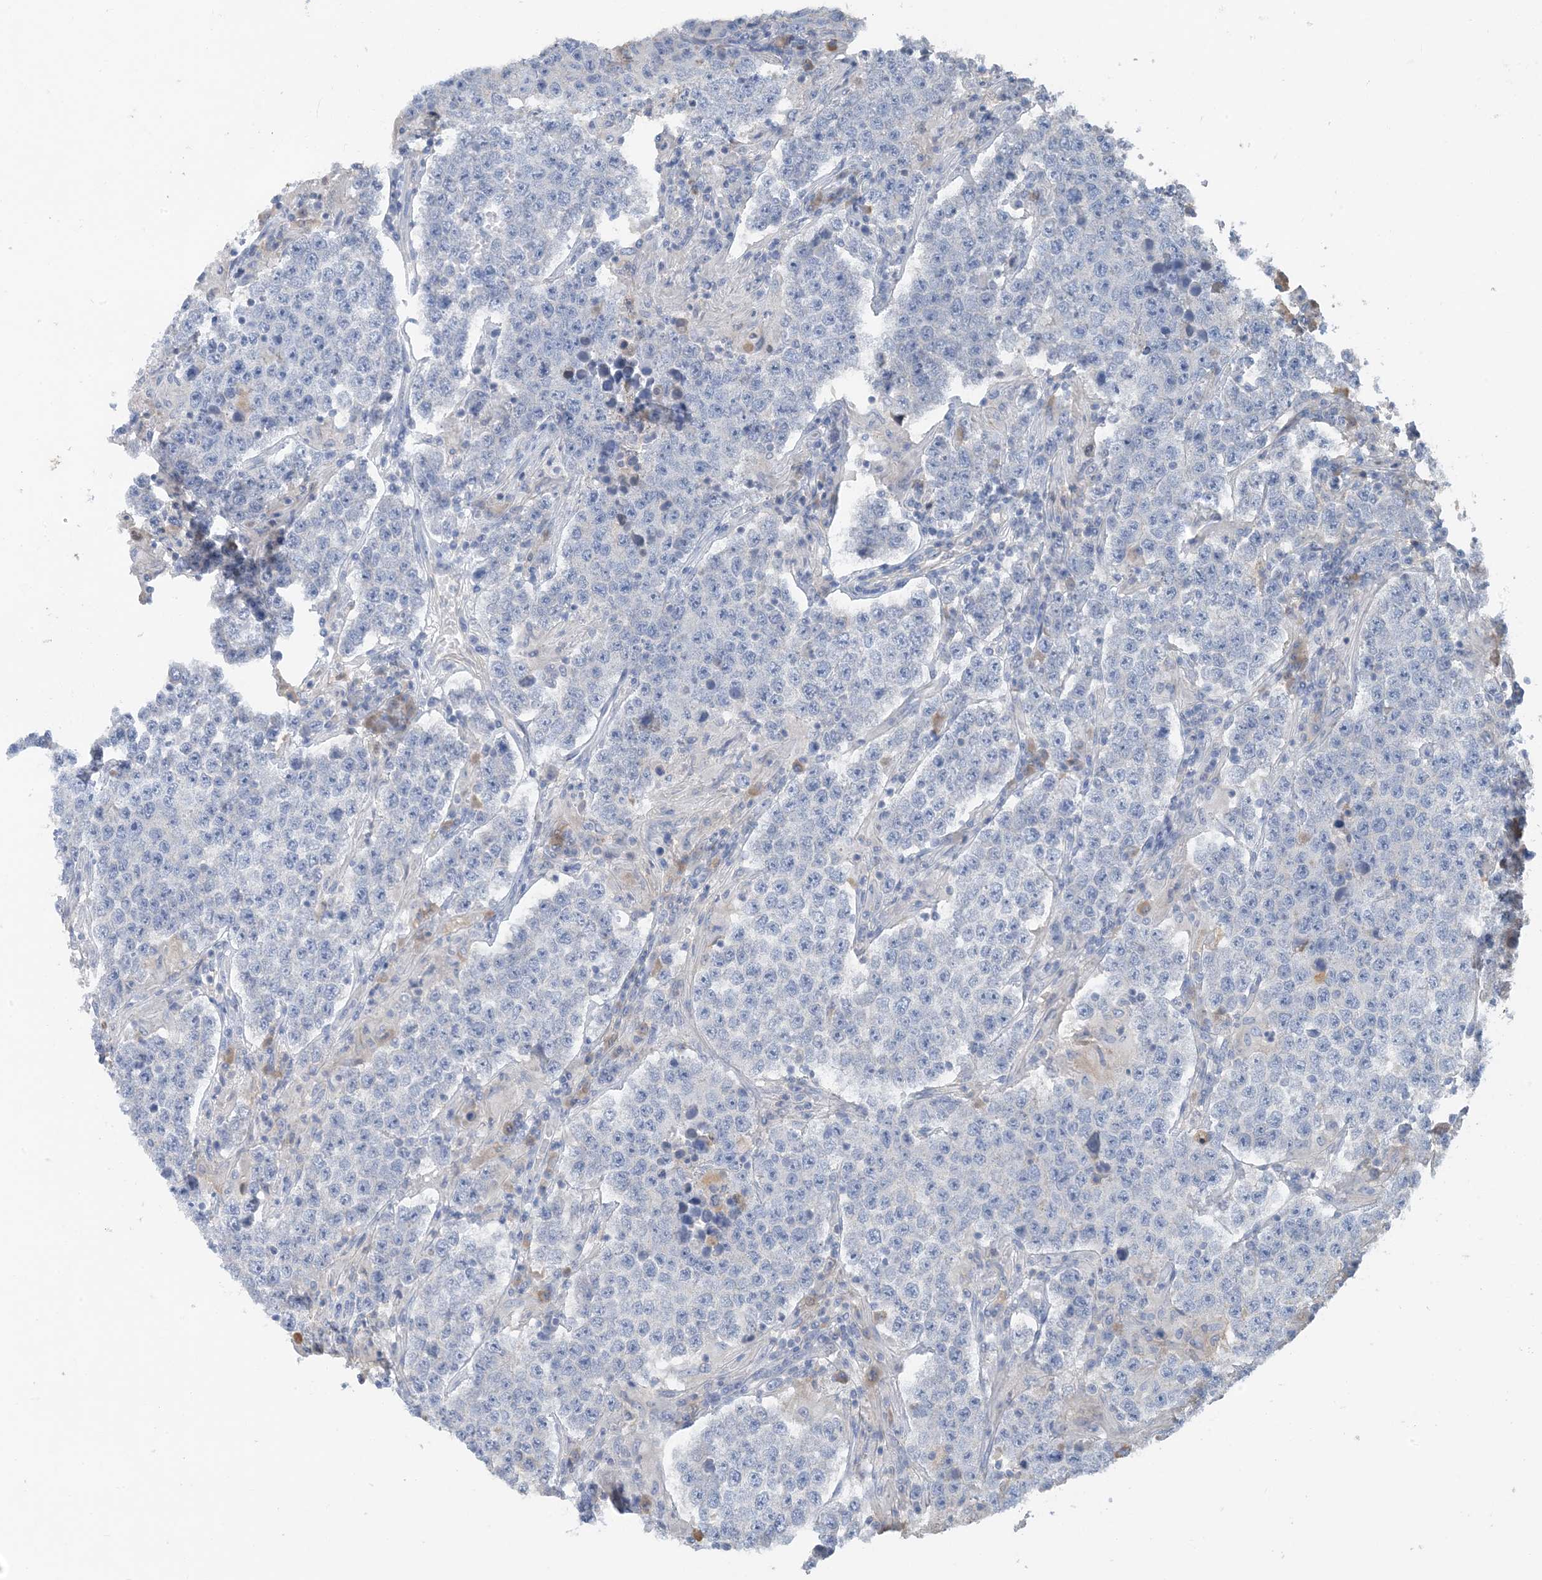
{"staining": {"intensity": "negative", "quantity": "none", "location": "none"}, "tissue": "testis cancer", "cell_type": "Tumor cells", "image_type": "cancer", "snomed": [{"axis": "morphology", "description": "Normal tissue, NOS"}, {"axis": "morphology", "description": "Urothelial carcinoma, High grade"}, {"axis": "morphology", "description": "Seminoma, NOS"}, {"axis": "morphology", "description": "Carcinoma, Embryonal, NOS"}, {"axis": "topography", "description": "Urinary bladder"}, {"axis": "topography", "description": "Testis"}], "caption": "There is no significant positivity in tumor cells of testis cancer. (Stains: DAB immunohistochemistry (IHC) with hematoxylin counter stain, Microscopy: brightfield microscopy at high magnification).", "gene": "CTRL", "patient": {"sex": "male", "age": 41}}